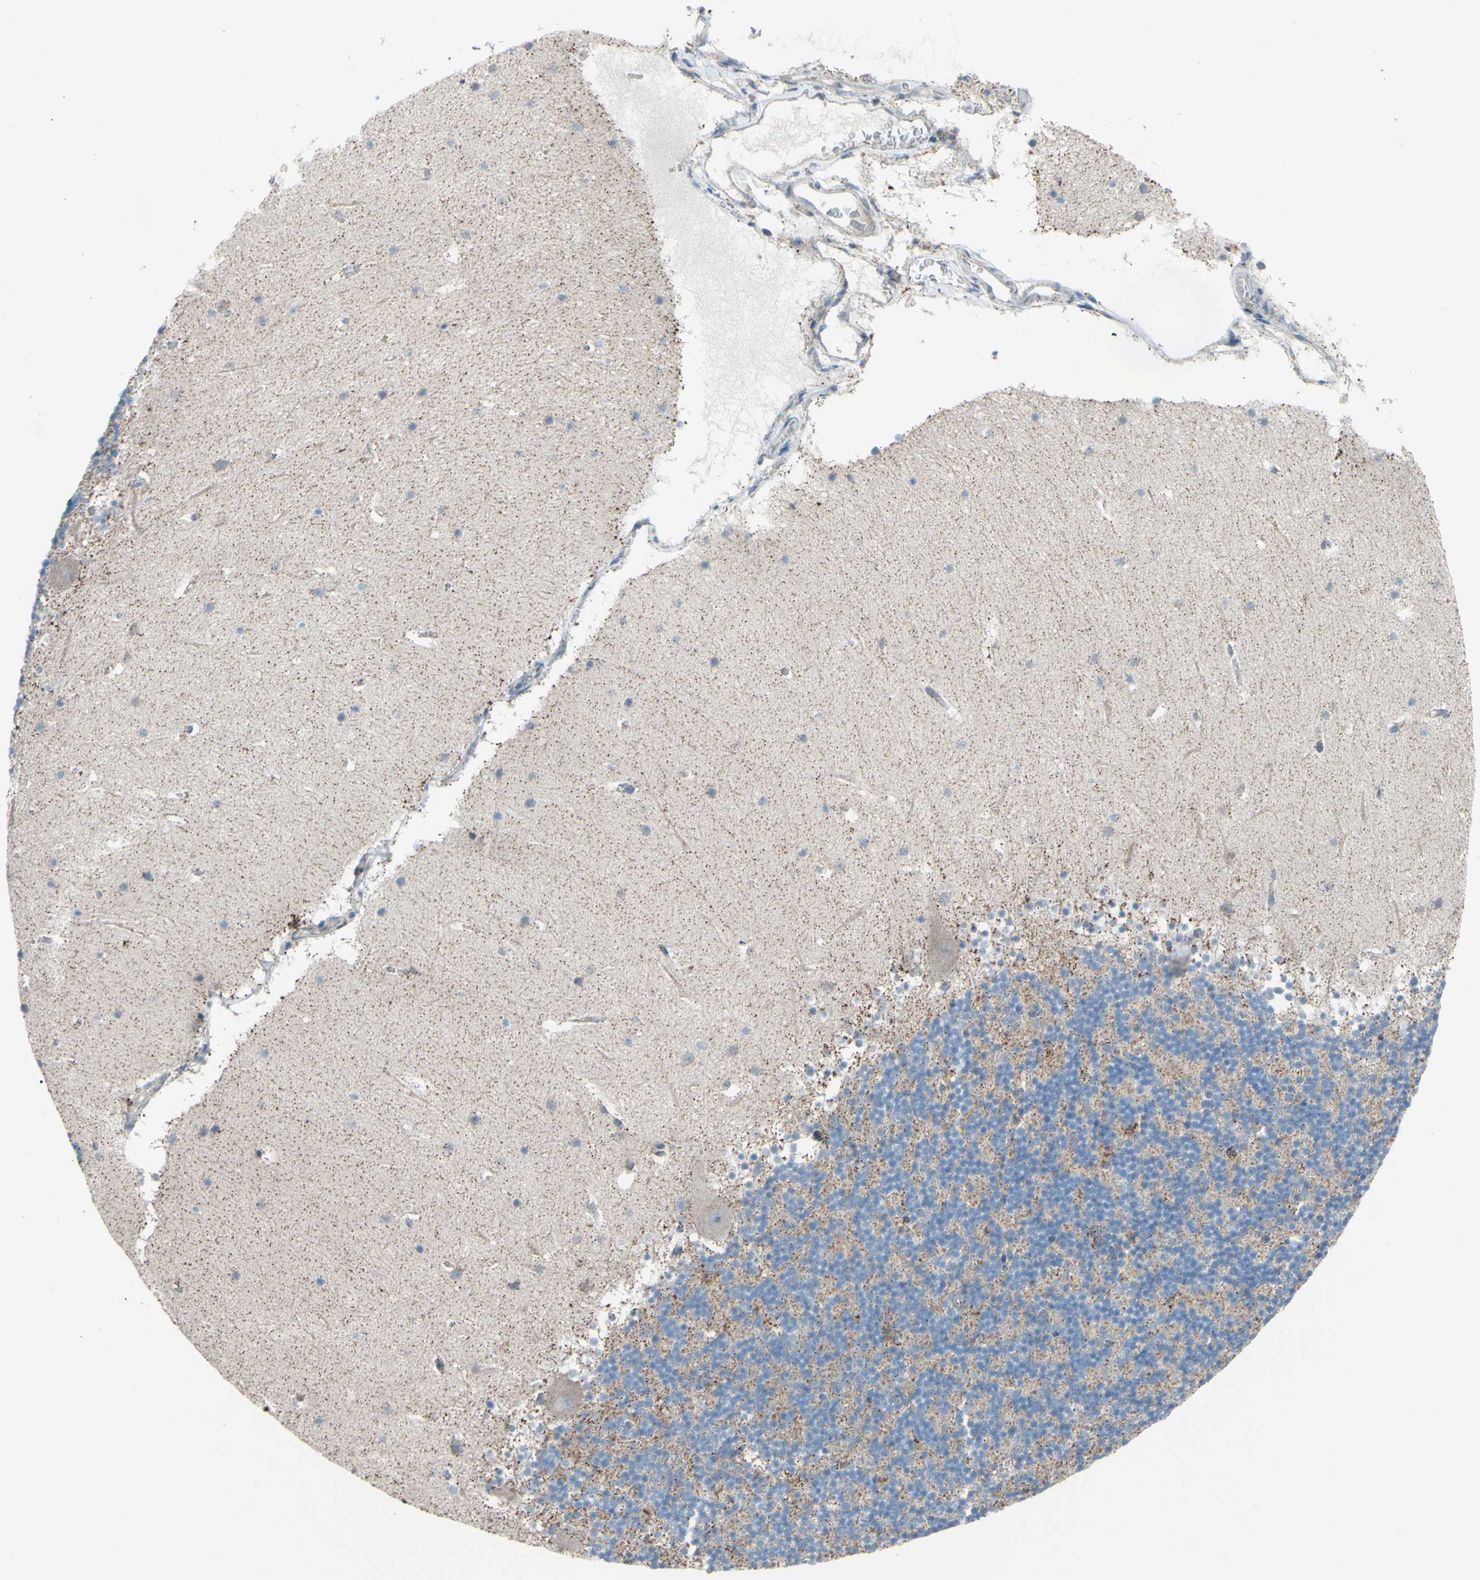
{"staining": {"intensity": "weak", "quantity": ">75%", "location": "cytoplasmic/membranous"}, "tissue": "cerebellum", "cell_type": "Cells in granular layer", "image_type": "normal", "snomed": [{"axis": "morphology", "description": "Normal tissue, NOS"}, {"axis": "topography", "description": "Cerebellum"}], "caption": "Protein staining by IHC exhibits weak cytoplasmic/membranous staining in approximately >75% of cells in granular layer in normal cerebellum. The protein is stained brown, and the nuclei are stained in blue (DAB IHC with brightfield microscopy, high magnification).", "gene": "GLT8D1", "patient": {"sex": "female", "age": 19}}